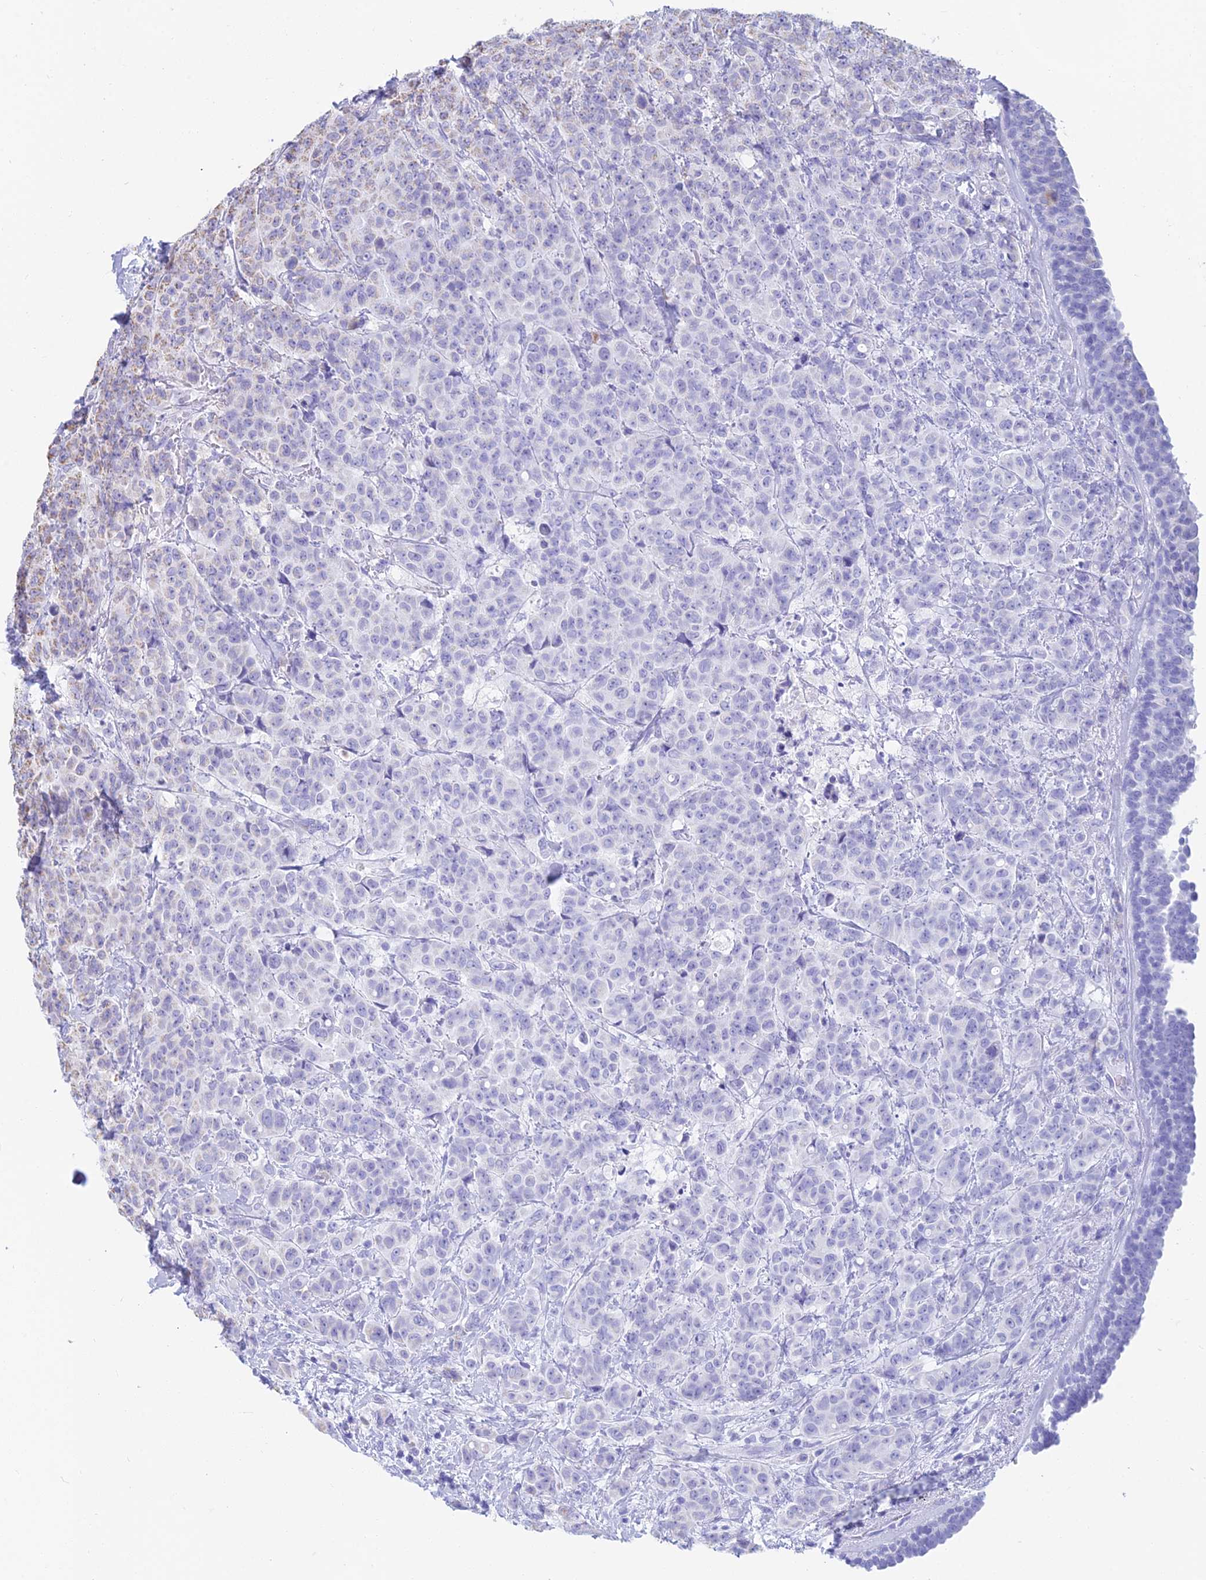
{"staining": {"intensity": "moderate", "quantity": "<25%", "location": "cytoplasmic/membranous"}, "tissue": "breast cancer", "cell_type": "Tumor cells", "image_type": "cancer", "snomed": [{"axis": "morphology", "description": "Duct carcinoma"}, {"axis": "topography", "description": "Breast"}], "caption": "Brown immunohistochemical staining in breast intraductal carcinoma shows moderate cytoplasmic/membranous positivity in about <25% of tumor cells. The protein is stained brown, and the nuclei are stained in blue (DAB (3,3'-diaminobenzidine) IHC with brightfield microscopy, high magnification).", "gene": "OR2W3", "patient": {"sex": "female", "age": 40}}